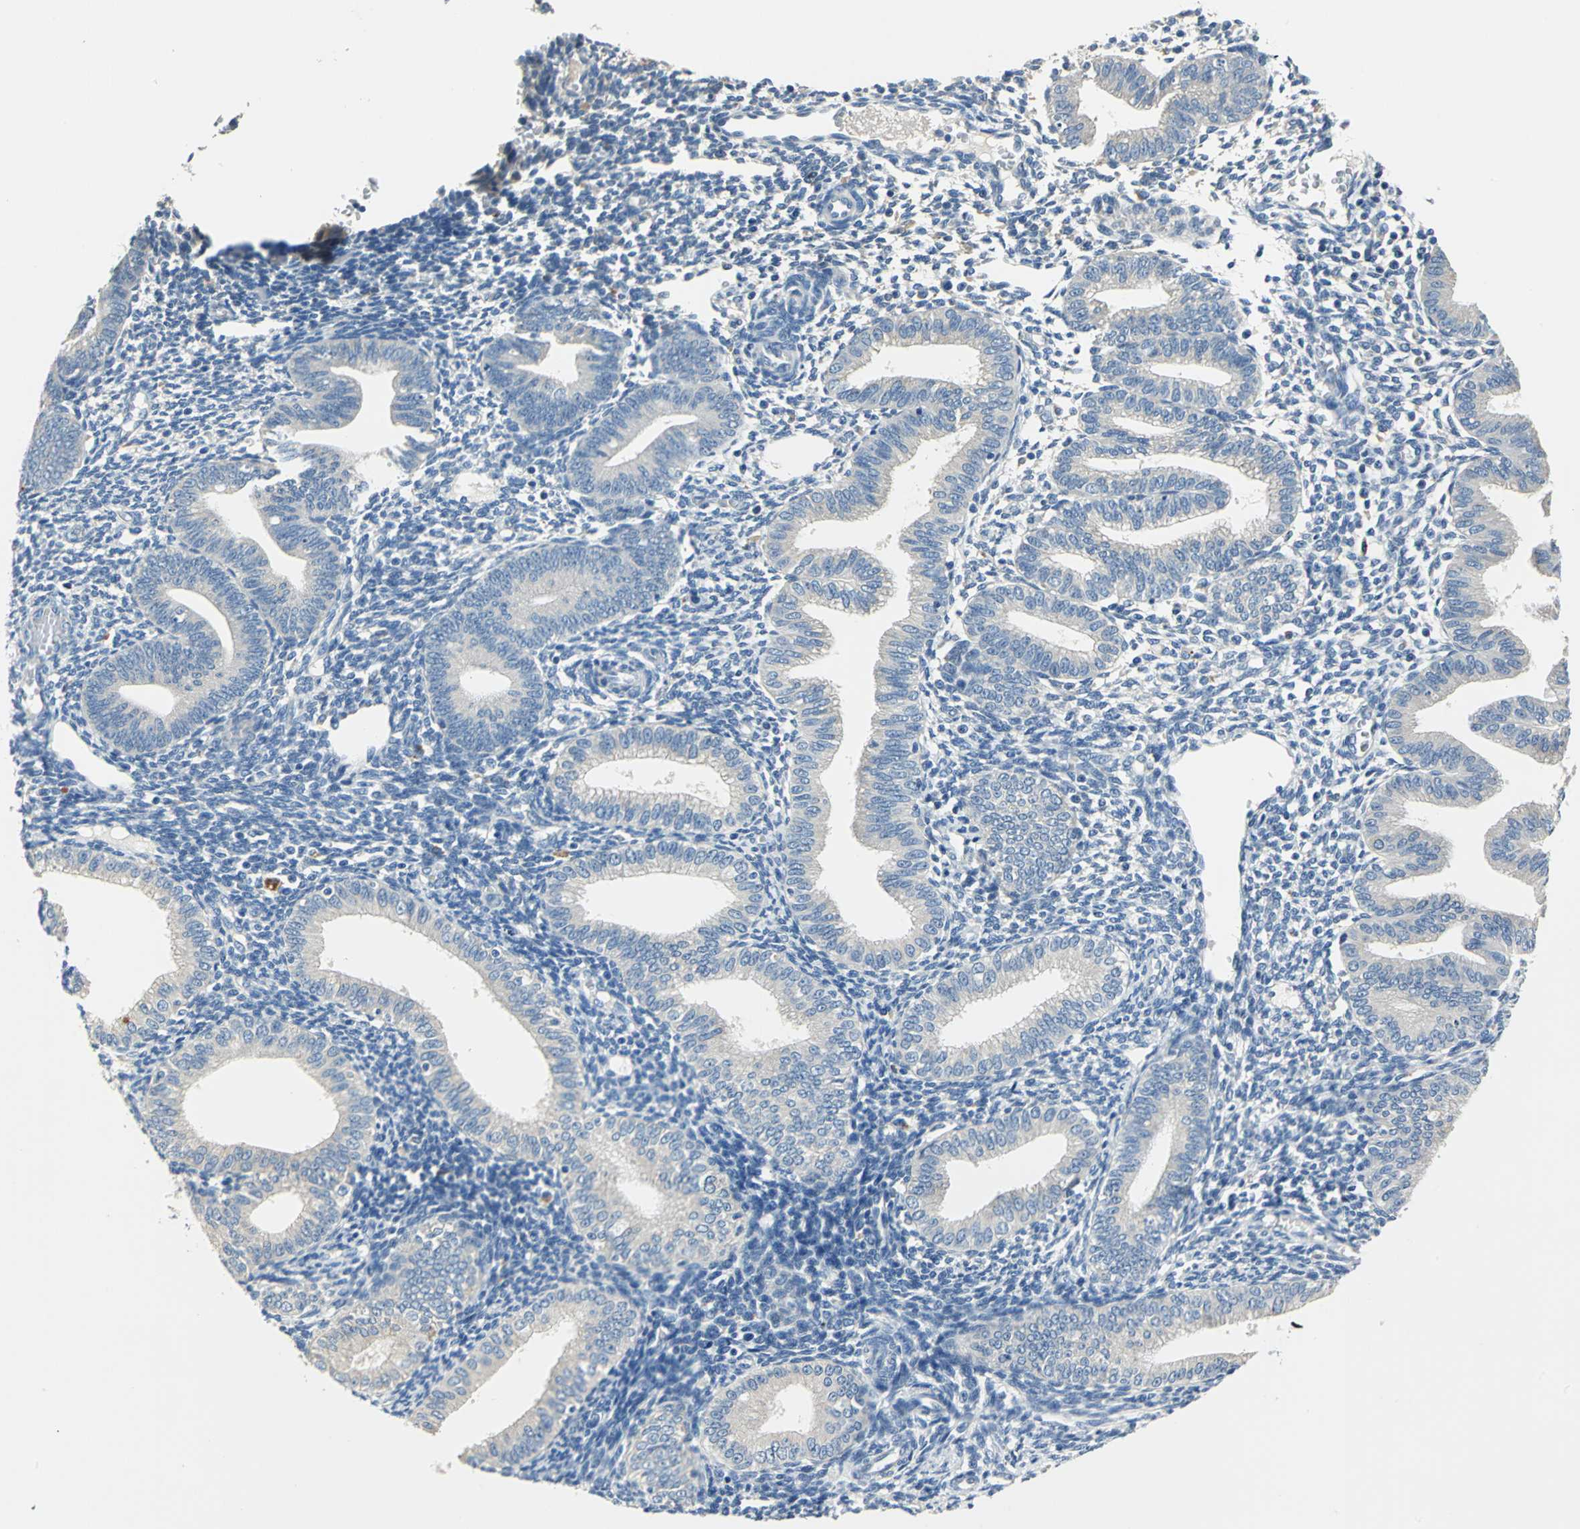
{"staining": {"intensity": "negative", "quantity": "none", "location": "none"}, "tissue": "endometrium", "cell_type": "Cells in endometrial stroma", "image_type": "normal", "snomed": [{"axis": "morphology", "description": "Normal tissue, NOS"}, {"axis": "topography", "description": "Endometrium"}], "caption": "Endometrium was stained to show a protein in brown. There is no significant staining in cells in endometrial stroma. (DAB (3,3'-diaminobenzidine) immunohistochemistry visualized using brightfield microscopy, high magnification).", "gene": "RASD2", "patient": {"sex": "female", "age": 61}}